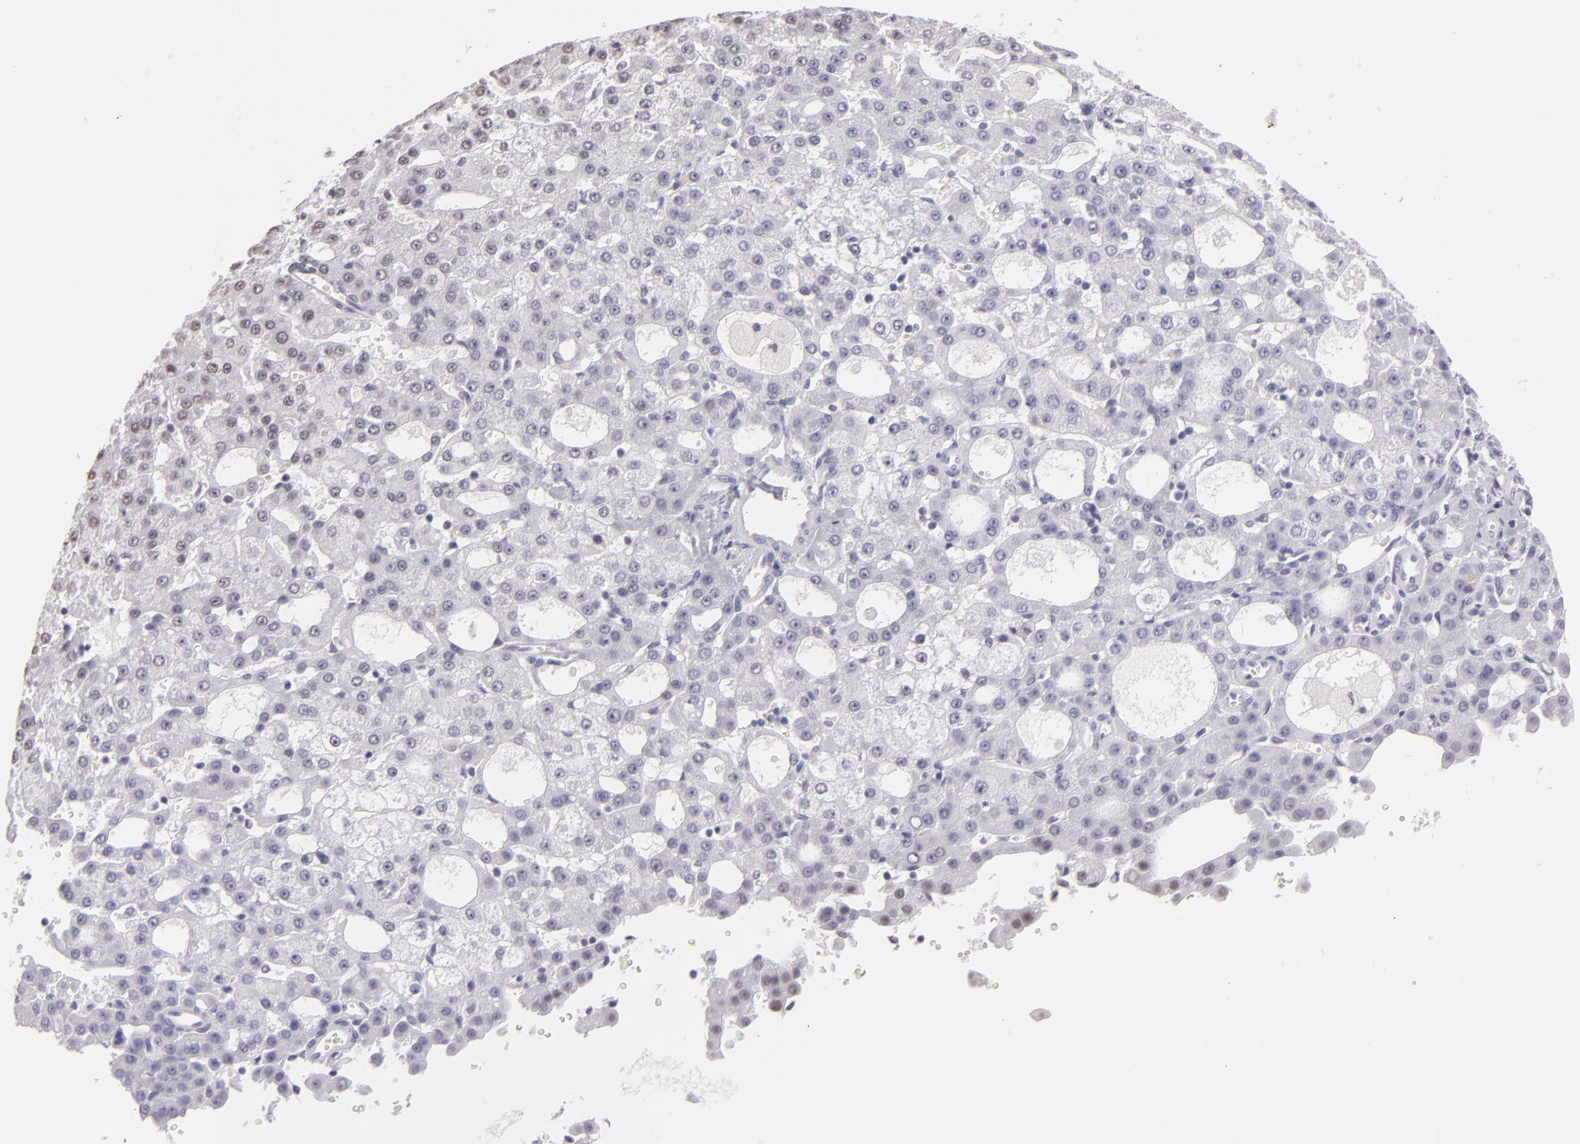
{"staining": {"intensity": "weak", "quantity": "<25%", "location": "nuclear"}, "tissue": "liver cancer", "cell_type": "Tumor cells", "image_type": "cancer", "snomed": [{"axis": "morphology", "description": "Carcinoma, Hepatocellular, NOS"}, {"axis": "topography", "description": "Liver"}], "caption": "Immunohistochemistry of liver cancer exhibits no staining in tumor cells. The staining was performed using DAB to visualize the protein expression in brown, while the nuclei were stained in blue with hematoxylin (Magnification: 20x).", "gene": "INTS6", "patient": {"sex": "male", "age": 47}}